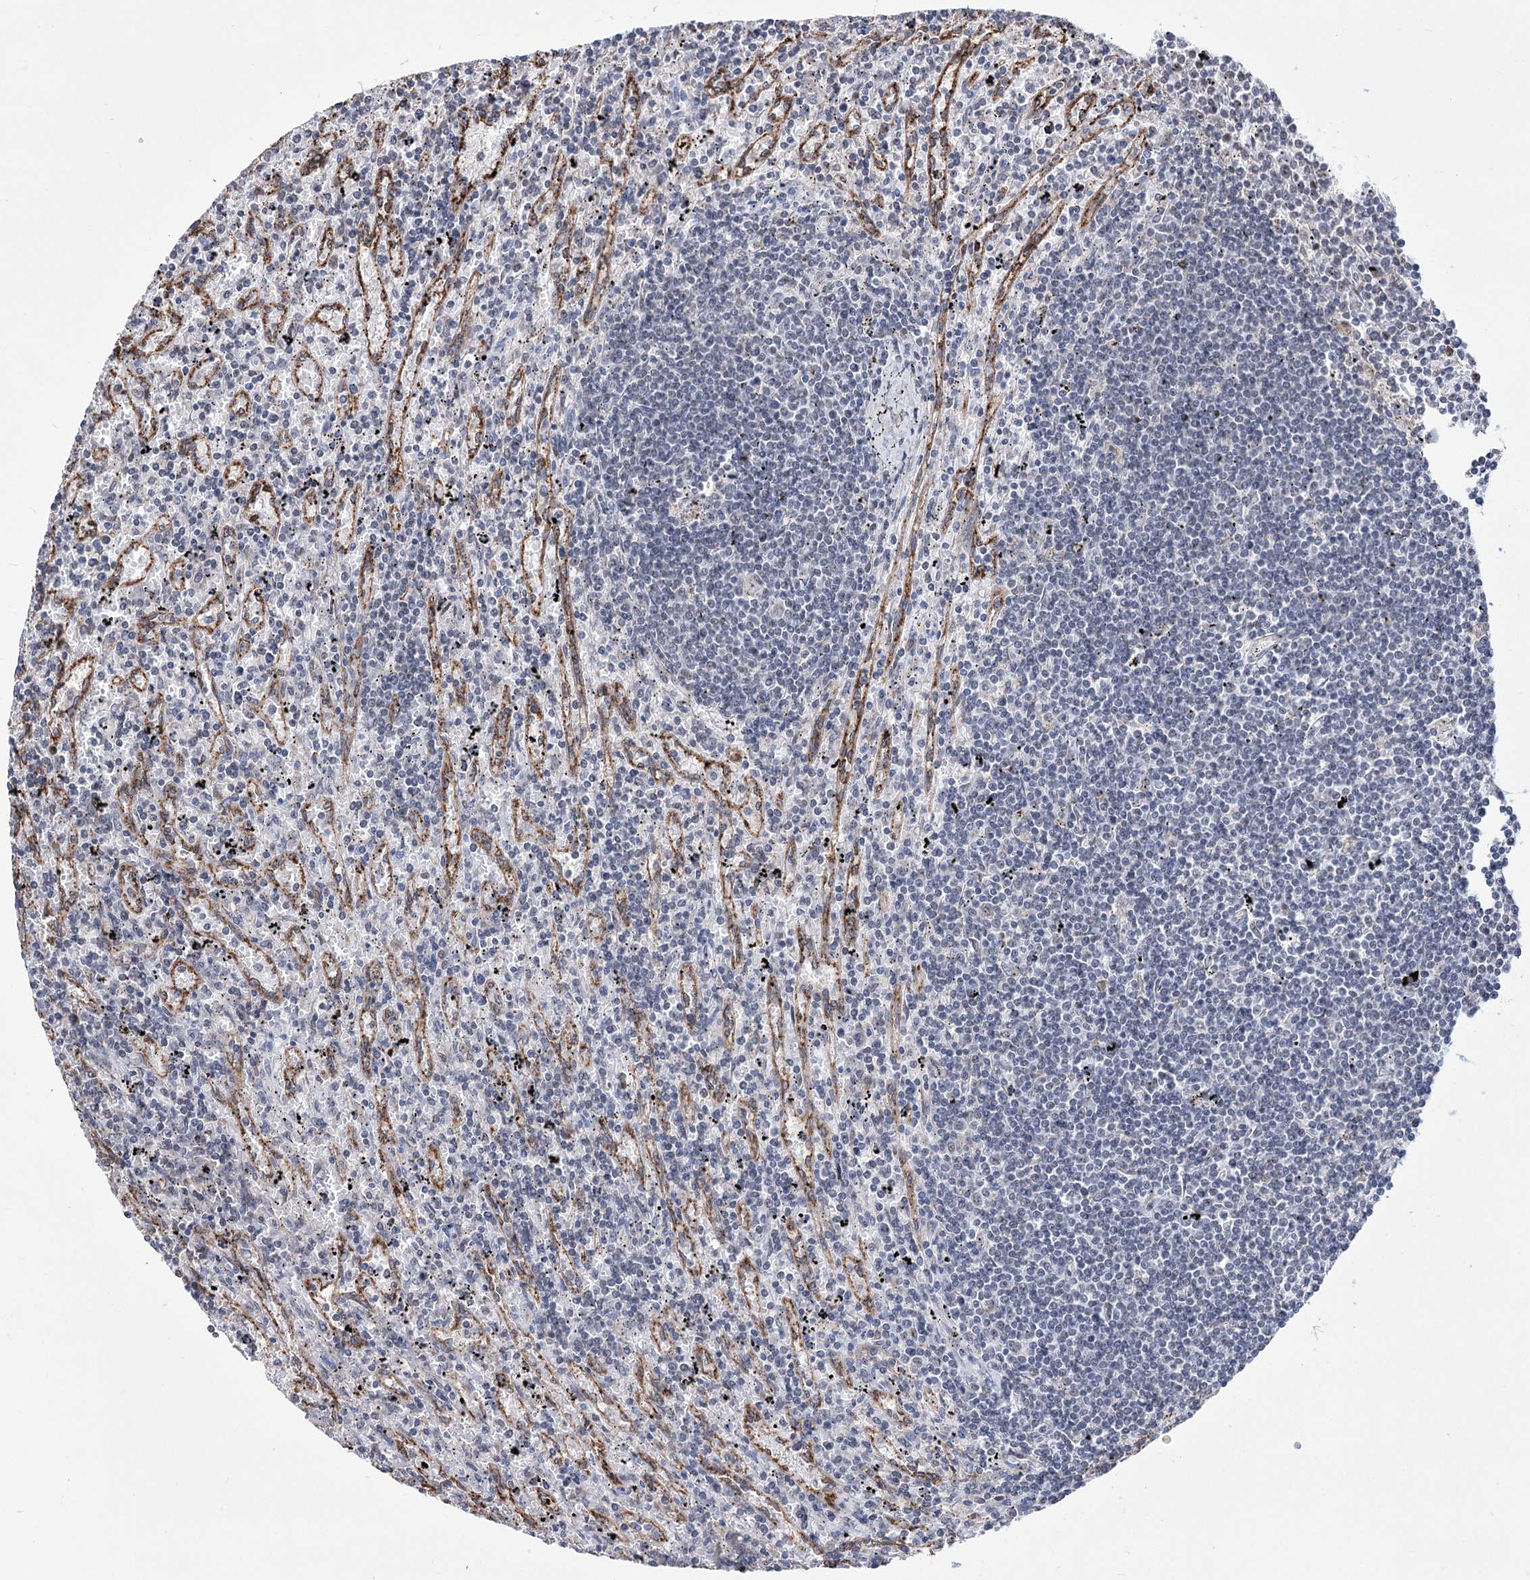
{"staining": {"intensity": "negative", "quantity": "none", "location": "none"}, "tissue": "lymphoma", "cell_type": "Tumor cells", "image_type": "cancer", "snomed": [{"axis": "morphology", "description": "Malignant lymphoma, non-Hodgkin's type, Low grade"}, {"axis": "topography", "description": "Spleen"}], "caption": "This is a photomicrograph of immunohistochemistry staining of lymphoma, which shows no expression in tumor cells.", "gene": "PPRC1", "patient": {"sex": "male", "age": 76}}